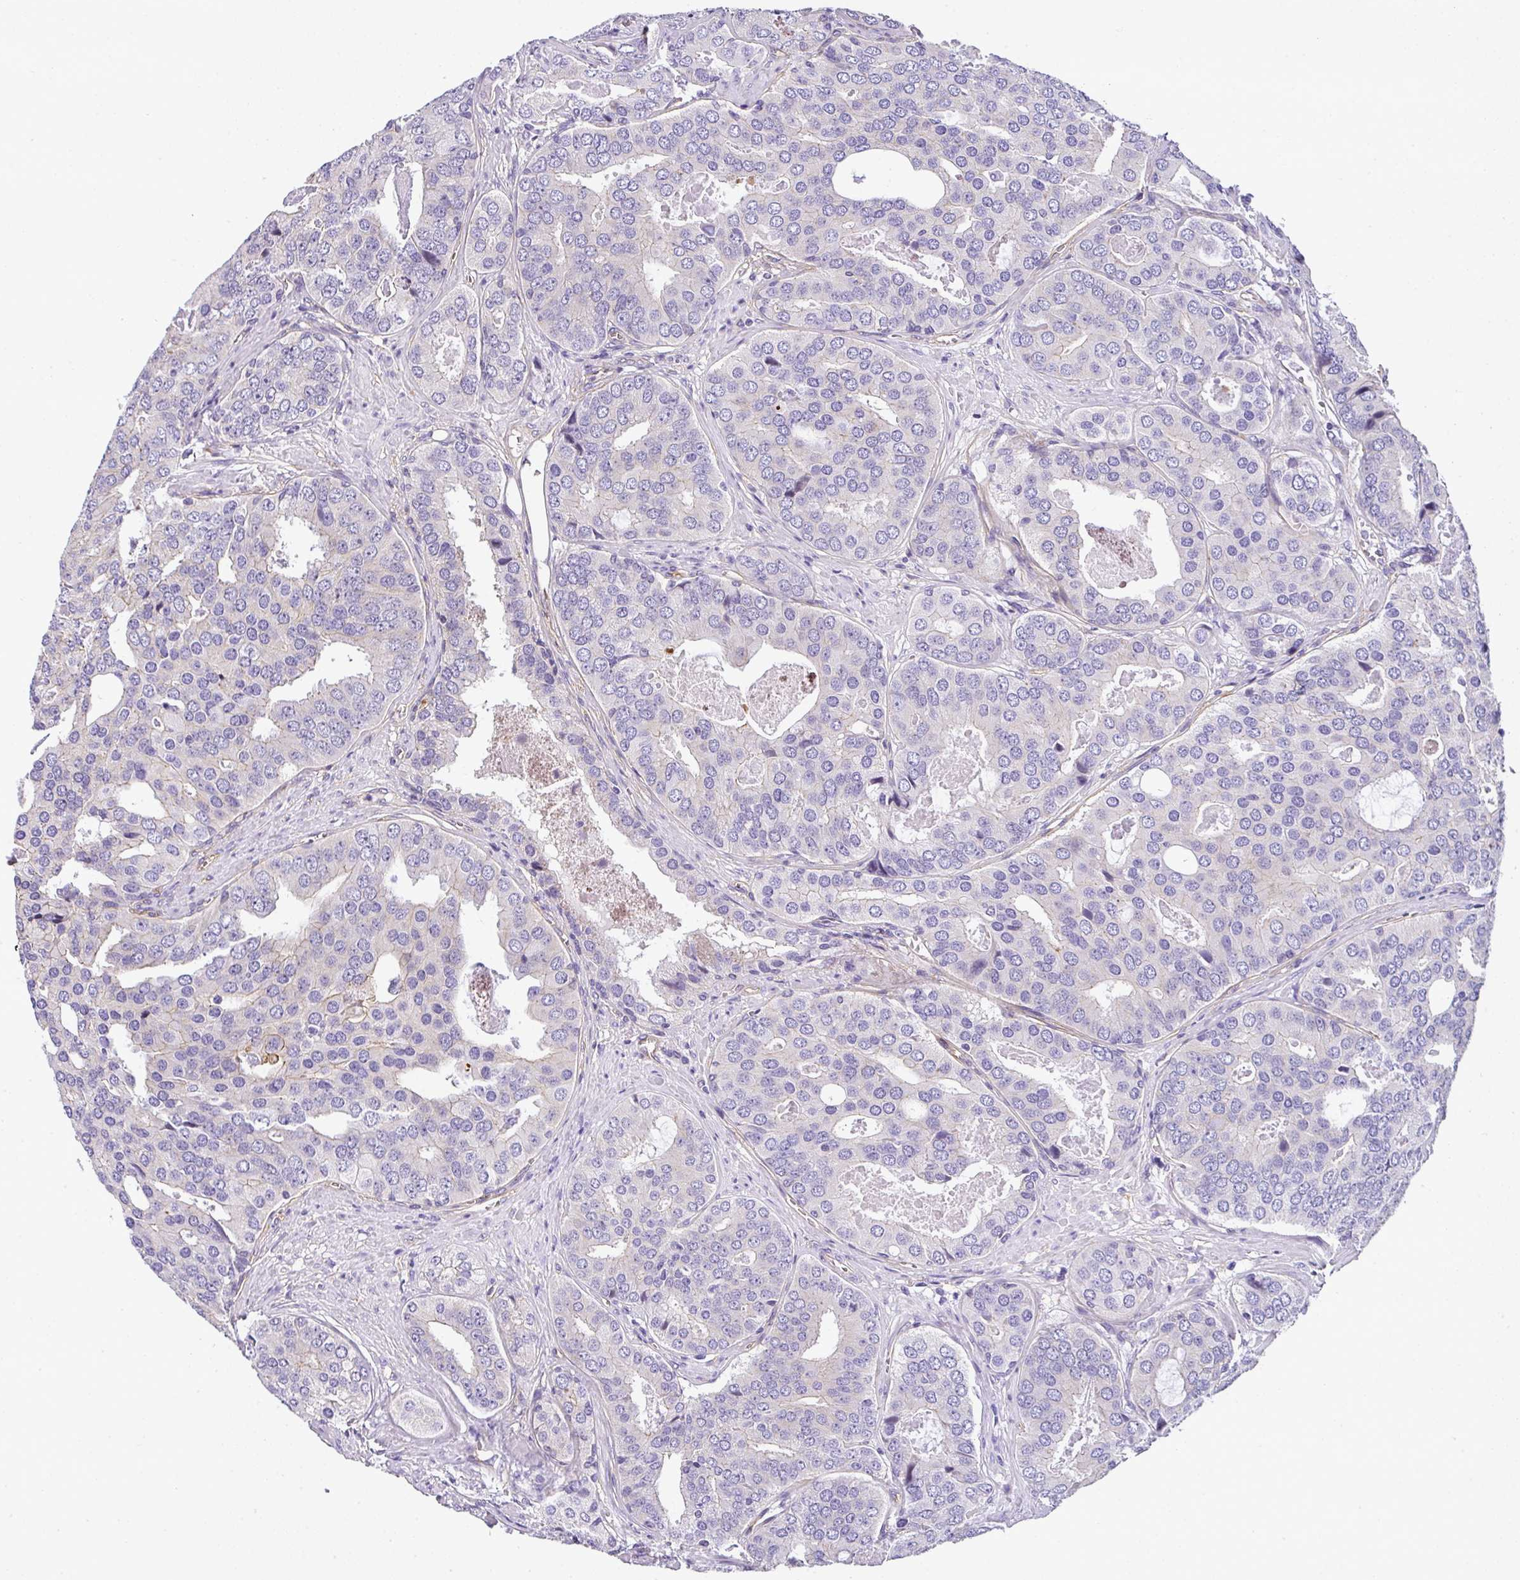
{"staining": {"intensity": "negative", "quantity": "none", "location": "none"}, "tissue": "prostate cancer", "cell_type": "Tumor cells", "image_type": "cancer", "snomed": [{"axis": "morphology", "description": "Adenocarcinoma, High grade"}, {"axis": "topography", "description": "Prostate"}], "caption": "A high-resolution micrograph shows immunohistochemistry (IHC) staining of prostate cancer (adenocarcinoma (high-grade)), which shows no significant staining in tumor cells.", "gene": "OR11H4", "patient": {"sex": "male", "age": 71}}